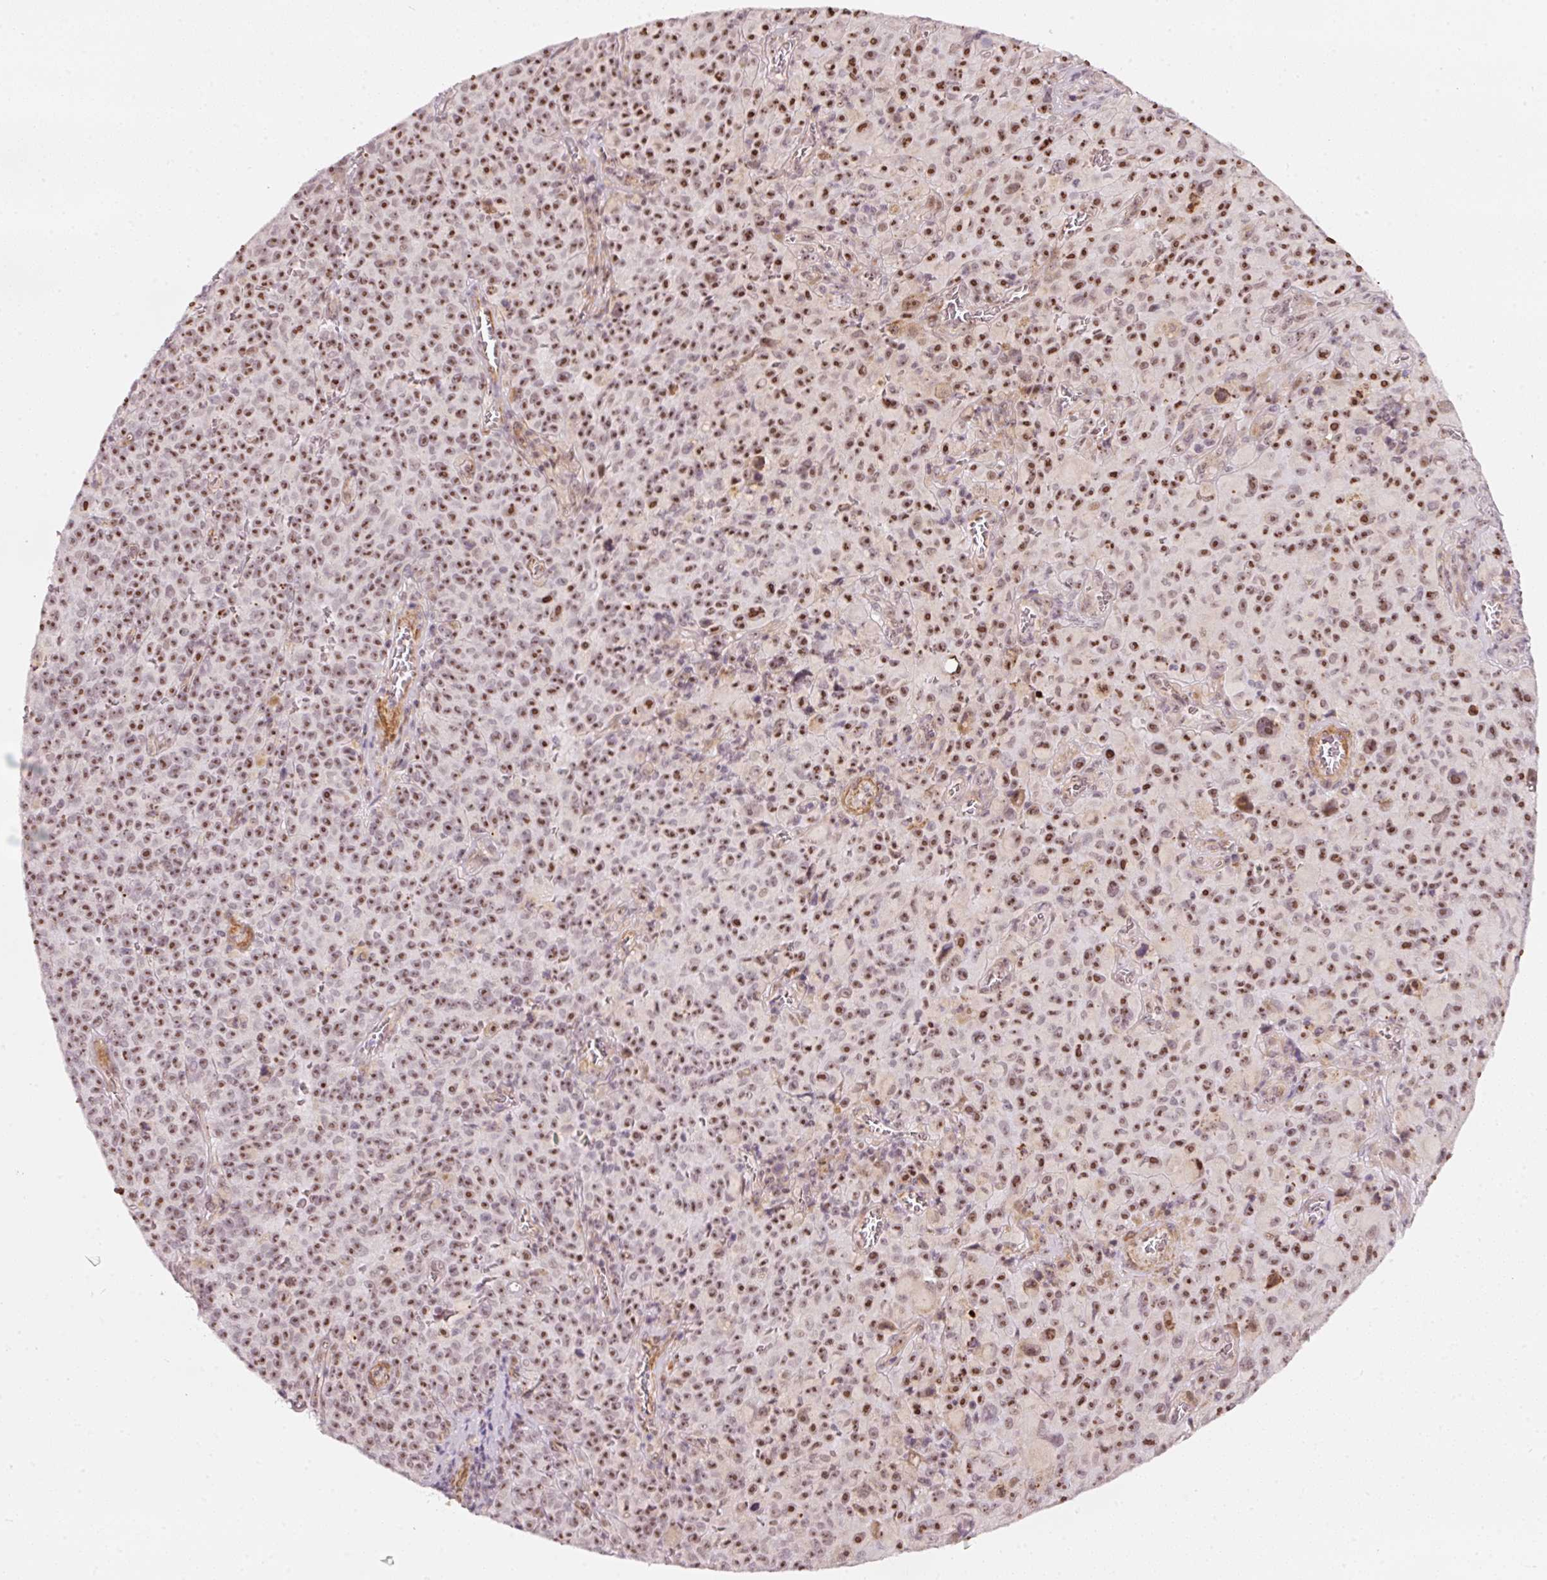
{"staining": {"intensity": "strong", "quantity": ">75%", "location": "nuclear"}, "tissue": "melanoma", "cell_type": "Tumor cells", "image_type": "cancer", "snomed": [{"axis": "morphology", "description": "Malignant melanoma, NOS"}, {"axis": "topography", "description": "Skin"}], "caption": "Immunohistochemistry (IHC) photomicrograph of neoplastic tissue: malignant melanoma stained using IHC displays high levels of strong protein expression localized specifically in the nuclear of tumor cells, appearing as a nuclear brown color.", "gene": "MXRA8", "patient": {"sex": "female", "age": 82}}